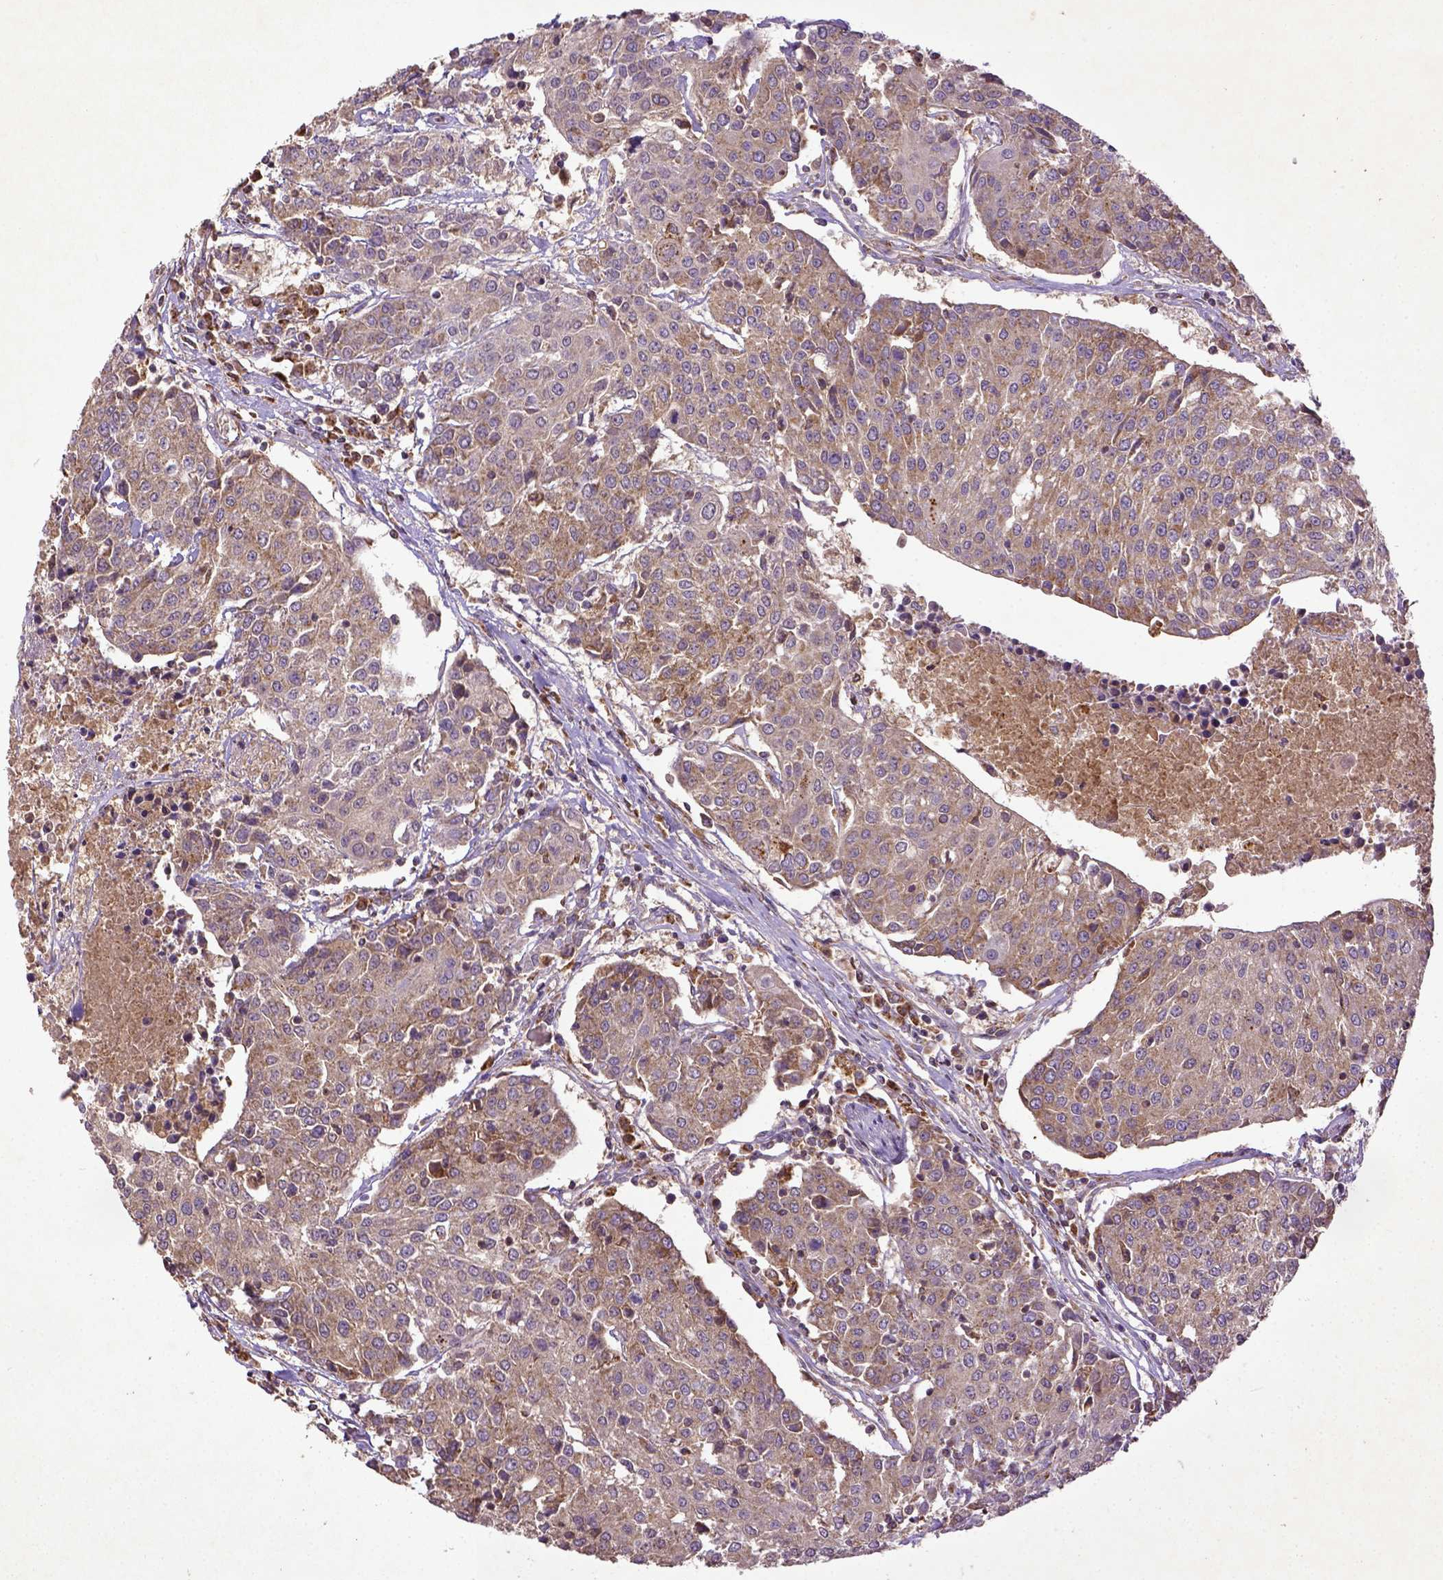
{"staining": {"intensity": "weak", "quantity": ">75%", "location": "cytoplasmic/membranous"}, "tissue": "urothelial cancer", "cell_type": "Tumor cells", "image_type": "cancer", "snomed": [{"axis": "morphology", "description": "Urothelial carcinoma, High grade"}, {"axis": "topography", "description": "Urinary bladder"}], "caption": "Immunohistochemistry (IHC) (DAB (3,3'-diaminobenzidine)) staining of human high-grade urothelial carcinoma shows weak cytoplasmic/membranous protein staining in approximately >75% of tumor cells.", "gene": "MT-CO1", "patient": {"sex": "female", "age": 85}}